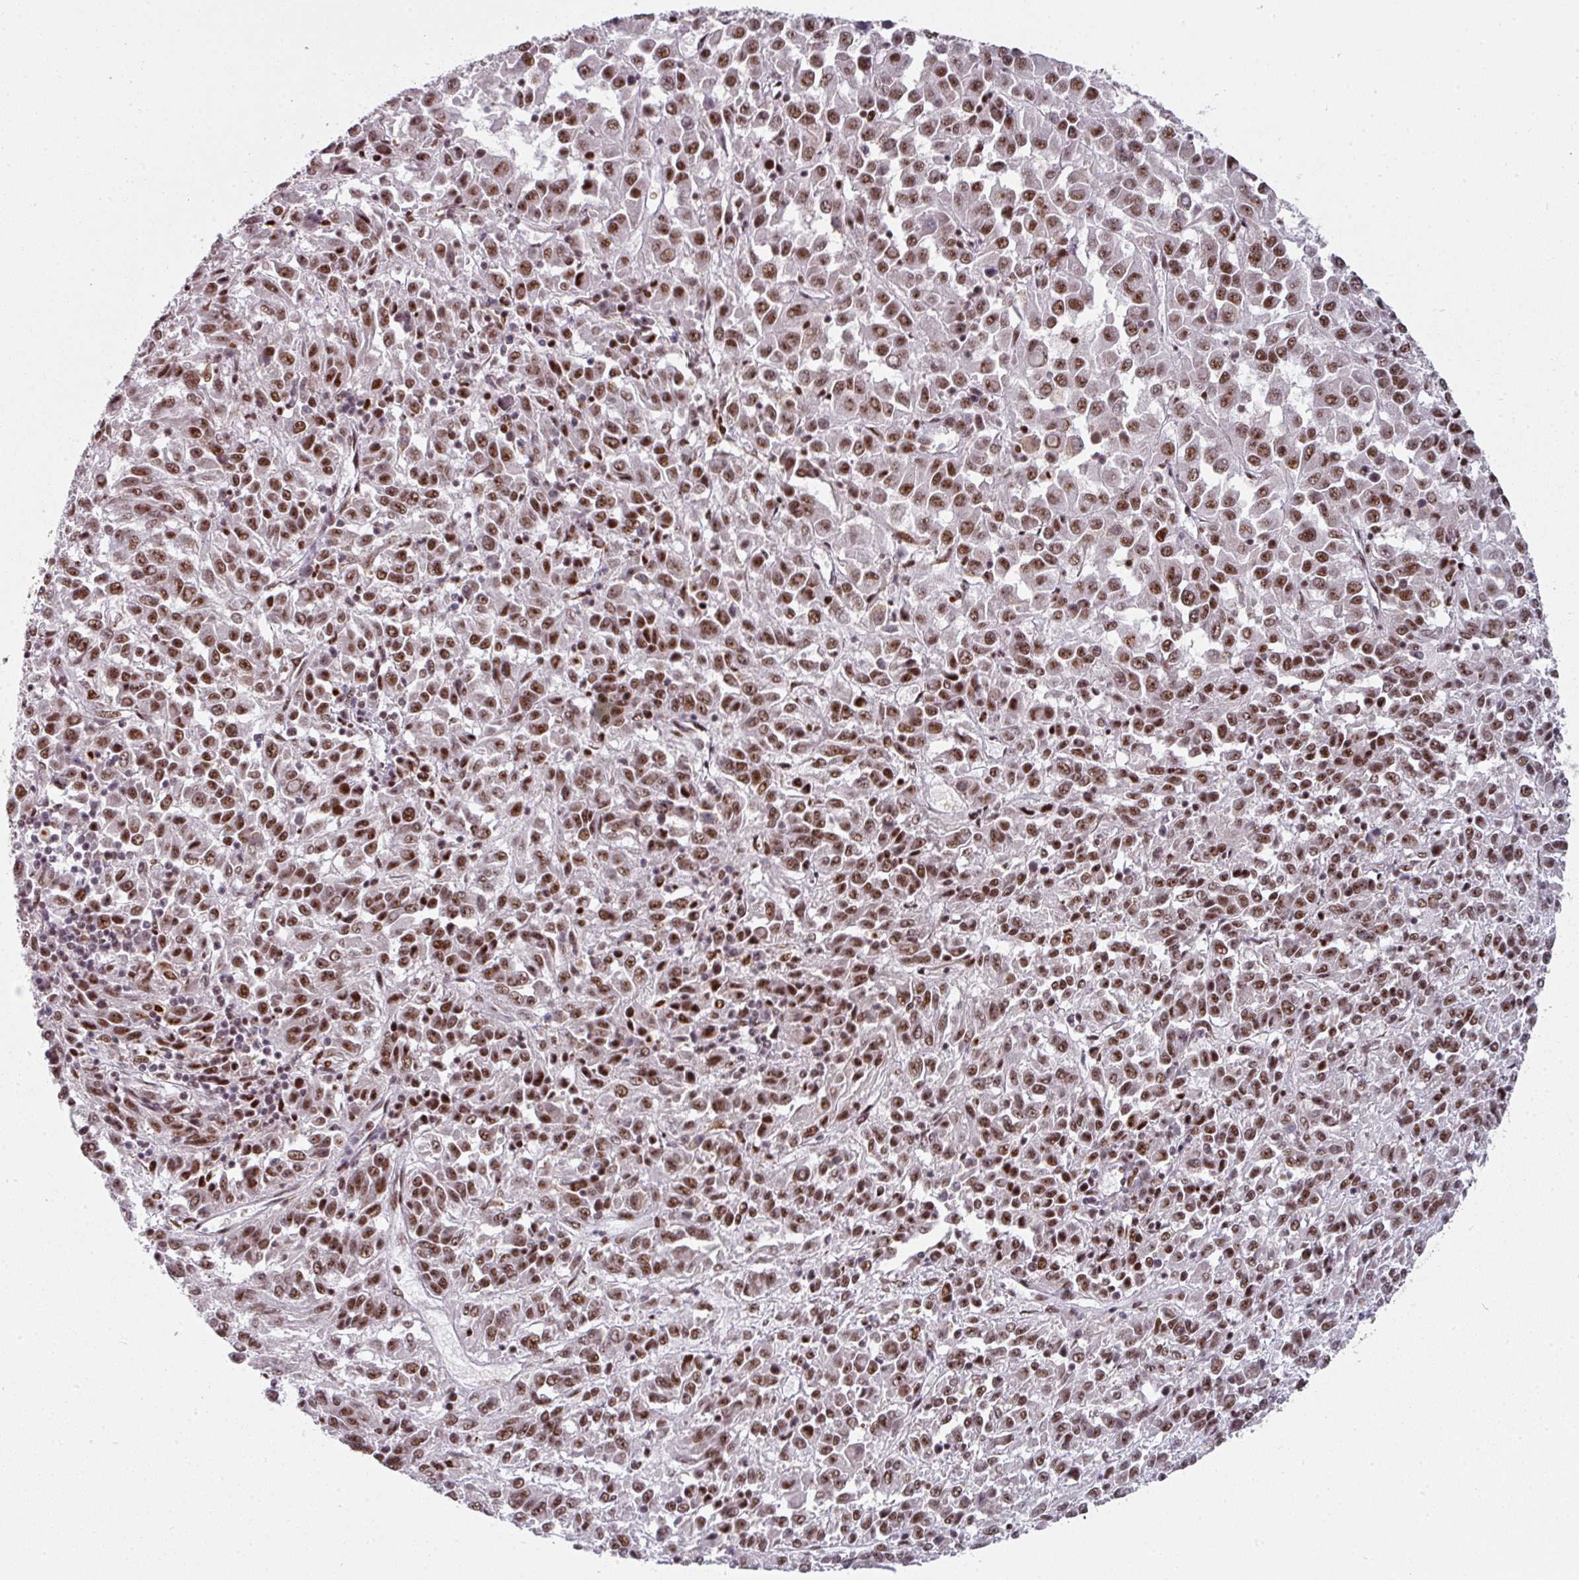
{"staining": {"intensity": "moderate", "quantity": ">75%", "location": "nuclear"}, "tissue": "melanoma", "cell_type": "Tumor cells", "image_type": "cancer", "snomed": [{"axis": "morphology", "description": "Malignant melanoma, Metastatic site"}, {"axis": "topography", "description": "Lung"}], "caption": "Melanoma tissue demonstrates moderate nuclear positivity in approximately >75% of tumor cells", "gene": "RAD50", "patient": {"sex": "male", "age": 64}}